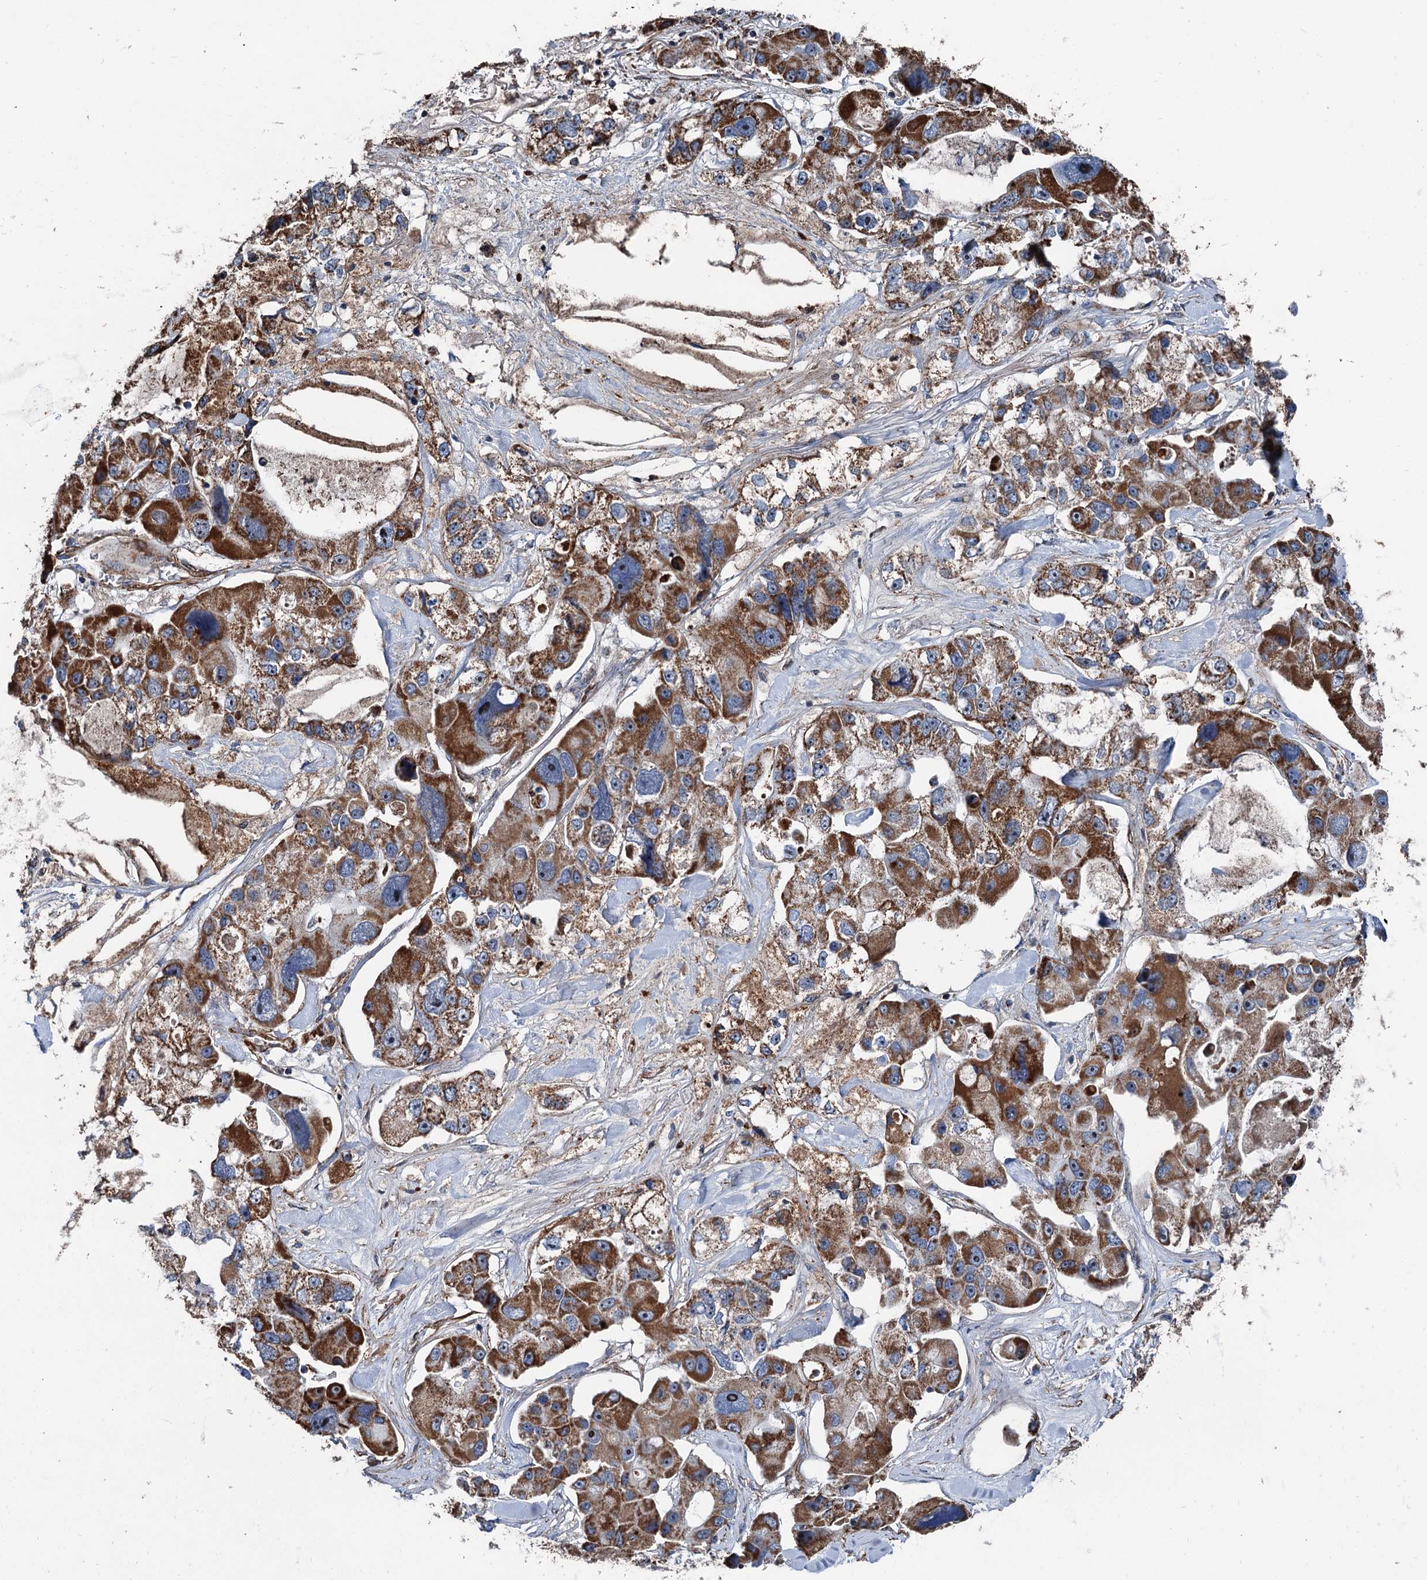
{"staining": {"intensity": "strong", "quantity": ">75%", "location": "cytoplasmic/membranous"}, "tissue": "lung cancer", "cell_type": "Tumor cells", "image_type": "cancer", "snomed": [{"axis": "morphology", "description": "Adenocarcinoma, NOS"}, {"axis": "topography", "description": "Lung"}], "caption": "Lung cancer tissue exhibits strong cytoplasmic/membranous expression in about >75% of tumor cells, visualized by immunohistochemistry.", "gene": "DDIAS", "patient": {"sex": "female", "age": 54}}